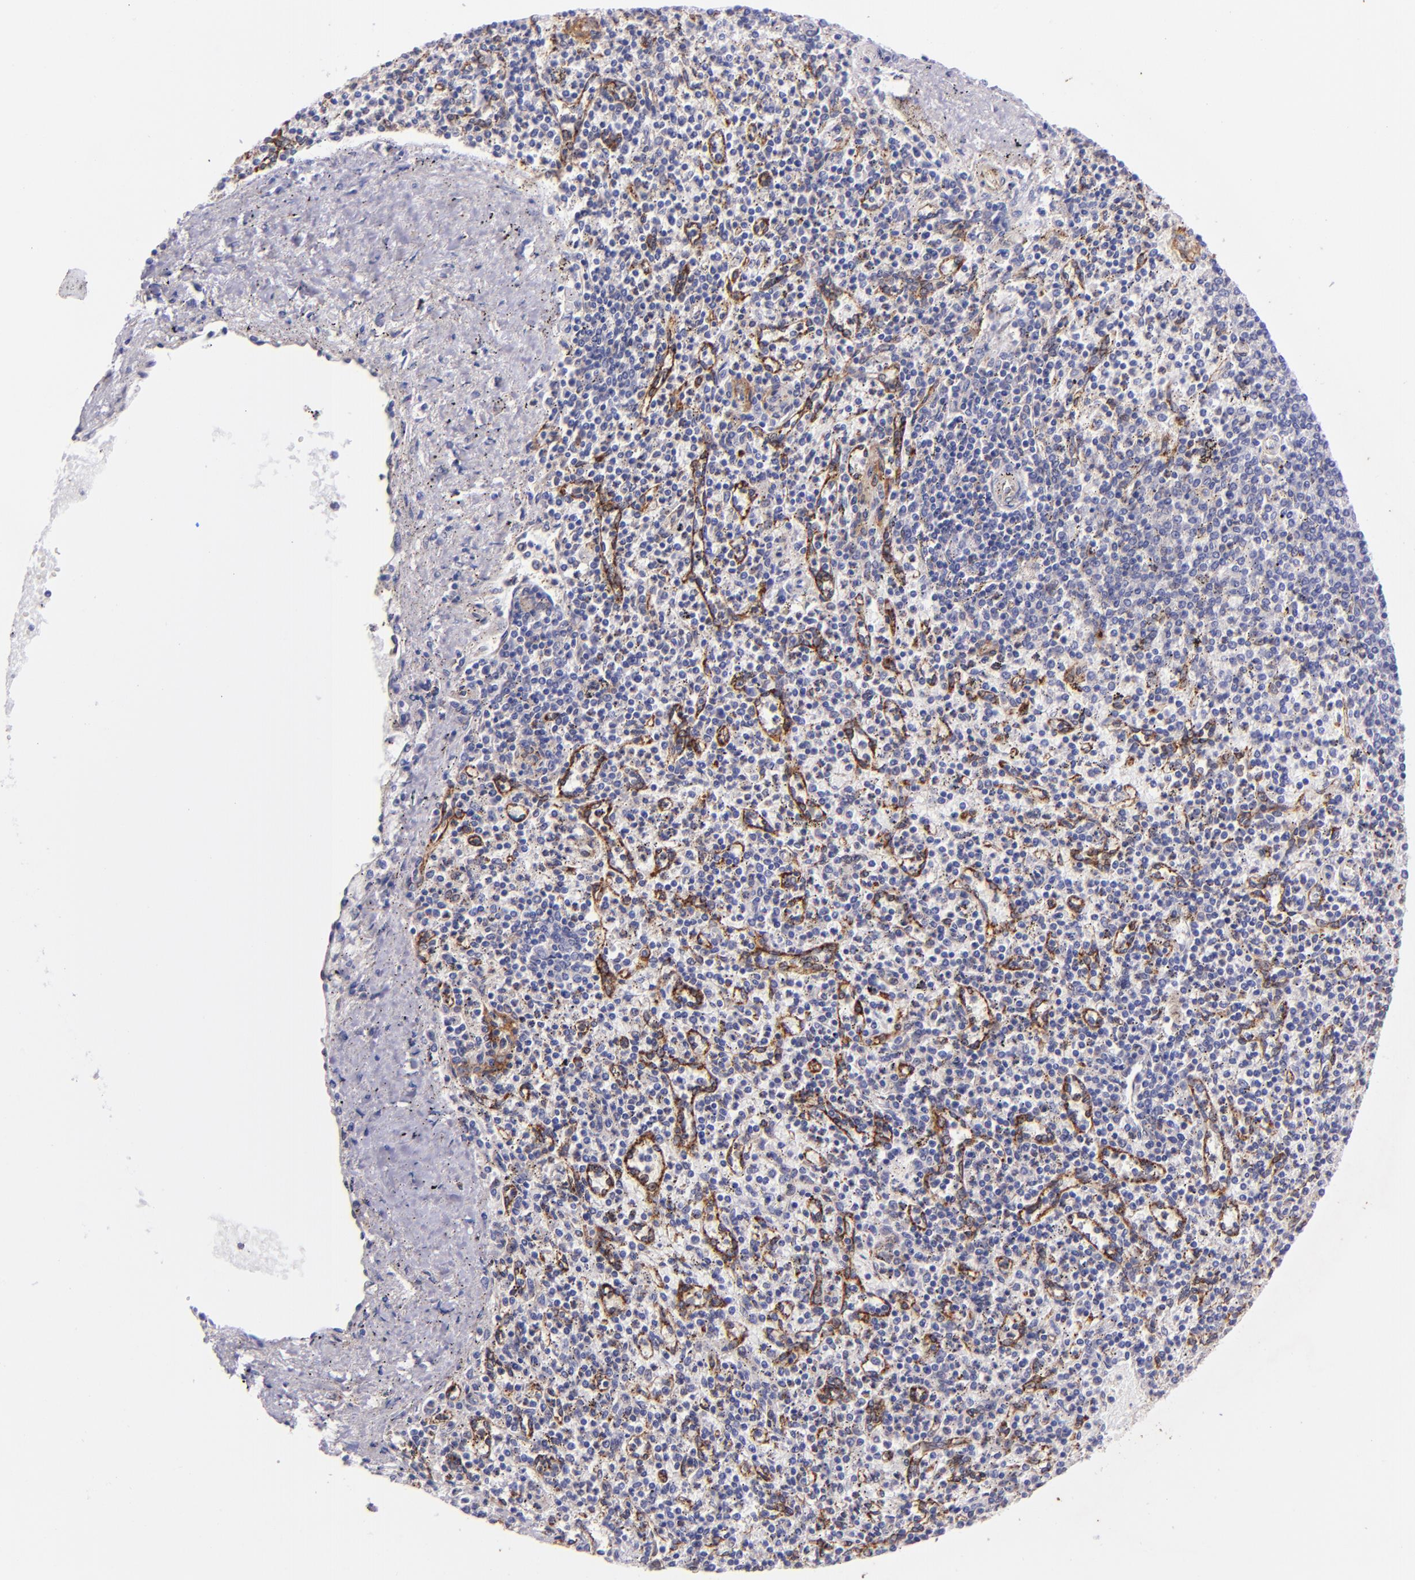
{"staining": {"intensity": "weak", "quantity": "25%-75%", "location": "cytoplasmic/membranous"}, "tissue": "spleen", "cell_type": "Cells in red pulp", "image_type": "normal", "snomed": [{"axis": "morphology", "description": "Normal tissue, NOS"}, {"axis": "topography", "description": "Spleen"}], "caption": "A high-resolution micrograph shows IHC staining of unremarkable spleen, which demonstrates weak cytoplasmic/membranous expression in approximately 25%-75% of cells in red pulp. (DAB IHC, brown staining for protein, blue staining for nuclei).", "gene": "RET", "patient": {"sex": "male", "age": 72}}